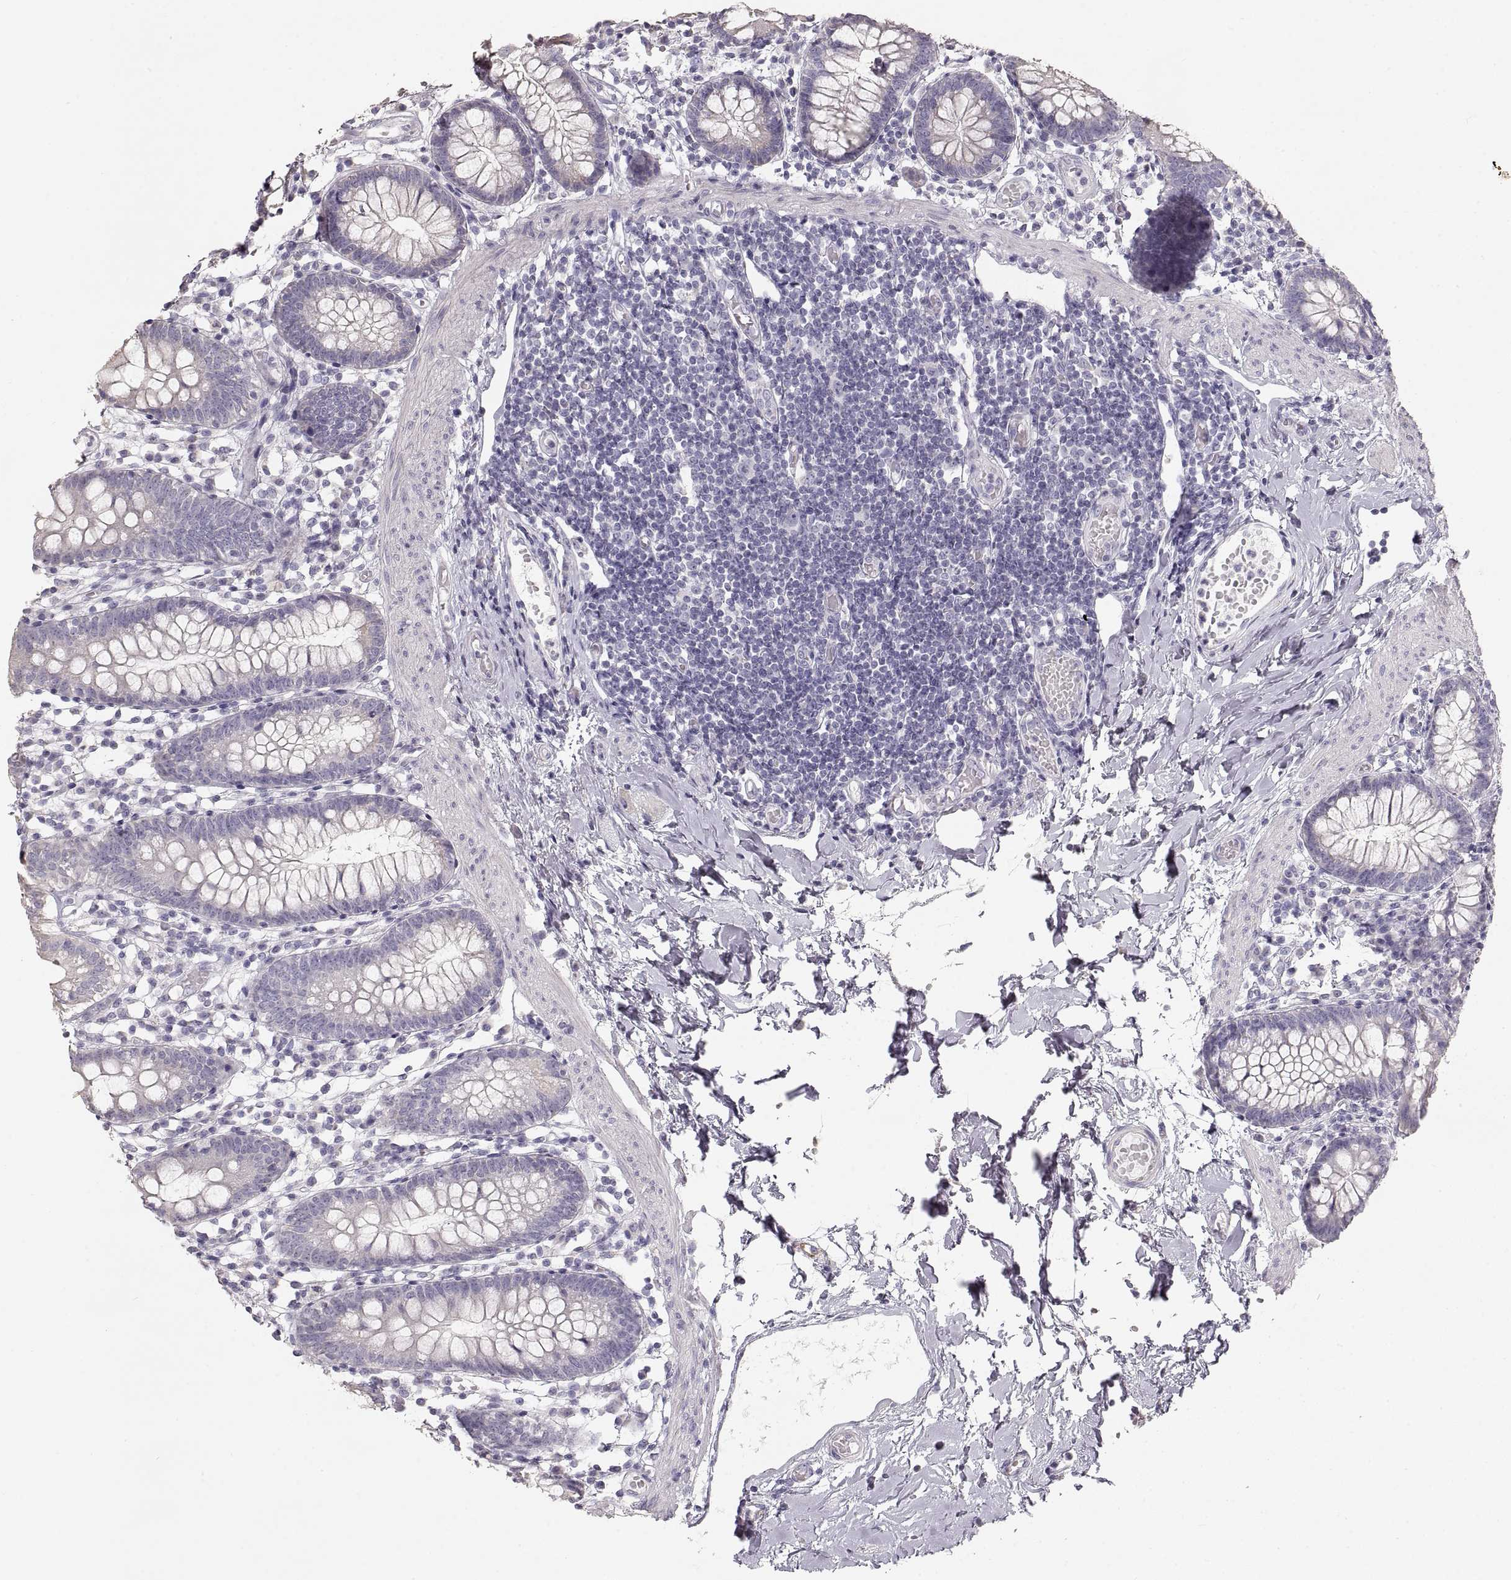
{"staining": {"intensity": "moderate", "quantity": "<25%", "location": "cytoplasmic/membranous"}, "tissue": "small intestine", "cell_type": "Glandular cells", "image_type": "normal", "snomed": [{"axis": "morphology", "description": "Normal tissue, NOS"}, {"axis": "topography", "description": "Small intestine"}], "caption": "Protein analysis of unremarkable small intestine displays moderate cytoplasmic/membranous expression in about <25% of glandular cells. (IHC, brightfield microscopy, high magnification).", "gene": "ZP3", "patient": {"sex": "female", "age": 90}}